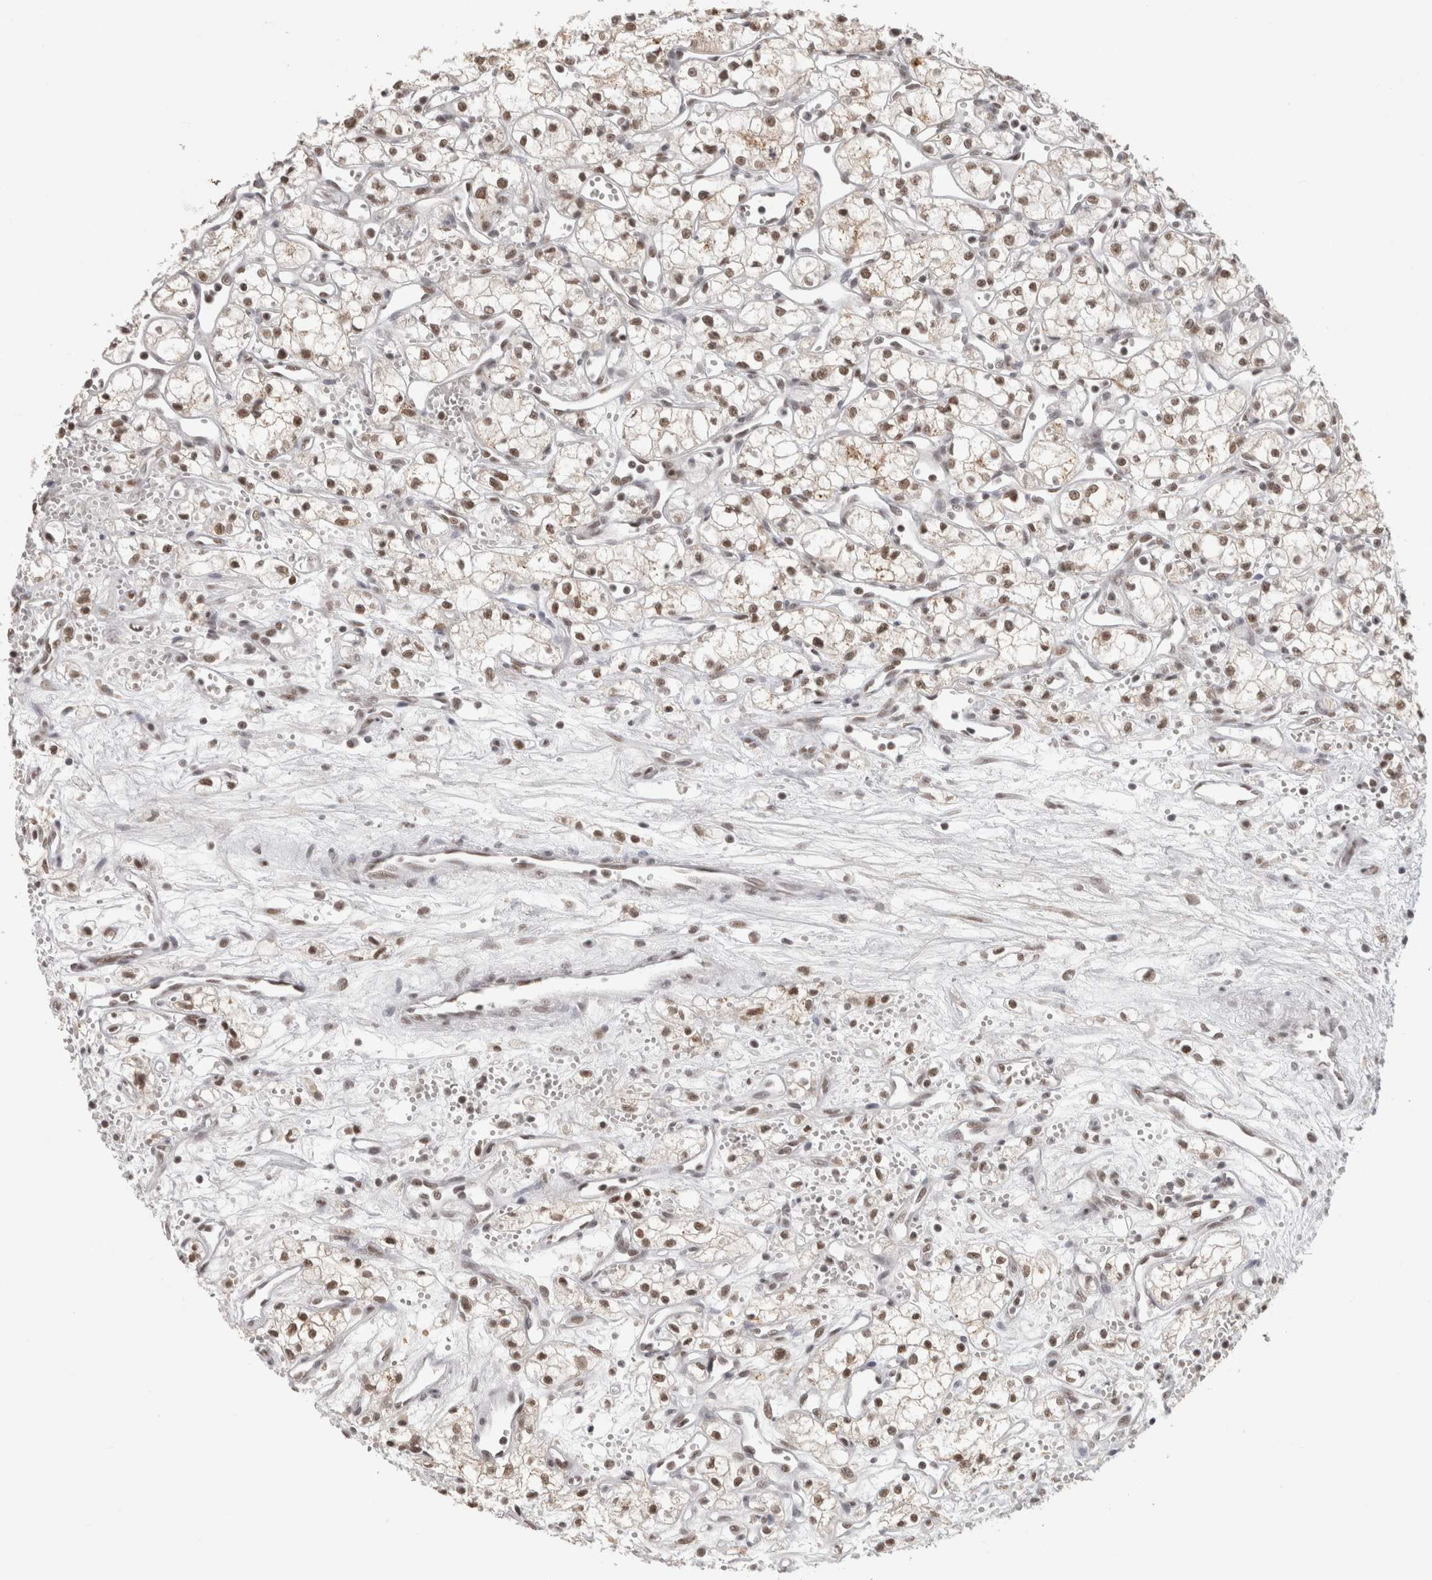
{"staining": {"intensity": "weak", "quantity": "25%-75%", "location": "nuclear"}, "tissue": "renal cancer", "cell_type": "Tumor cells", "image_type": "cancer", "snomed": [{"axis": "morphology", "description": "Adenocarcinoma, NOS"}, {"axis": "topography", "description": "Kidney"}], "caption": "Human renal cancer (adenocarcinoma) stained with a brown dye shows weak nuclear positive positivity in approximately 25%-75% of tumor cells.", "gene": "ZNF830", "patient": {"sex": "male", "age": 59}}